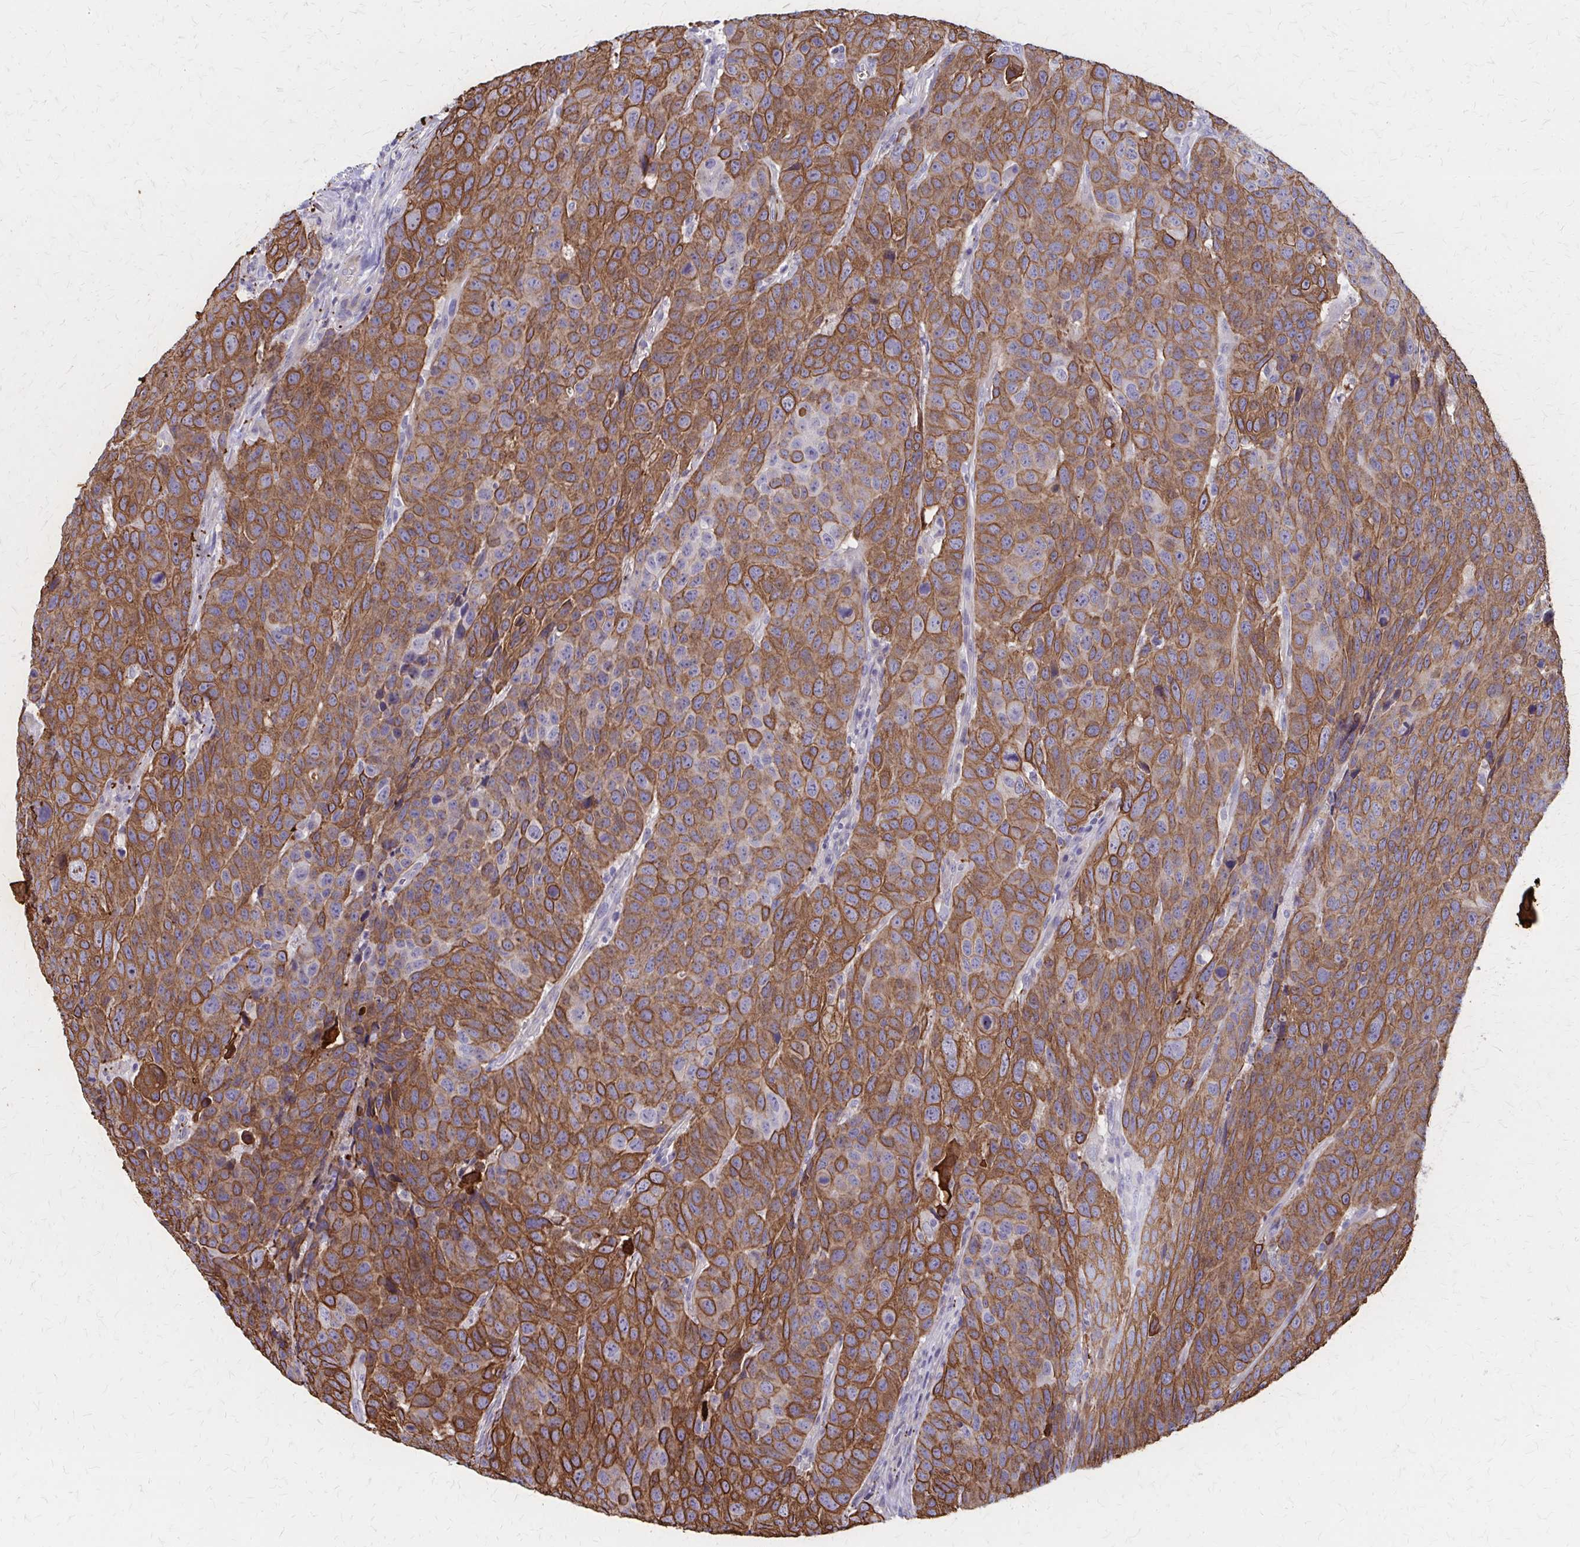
{"staining": {"intensity": "moderate", "quantity": ">75%", "location": "cytoplasmic/membranous"}, "tissue": "head and neck cancer", "cell_type": "Tumor cells", "image_type": "cancer", "snomed": [{"axis": "morphology", "description": "Squamous cell carcinoma, NOS"}, {"axis": "topography", "description": "Head-Neck"}], "caption": "About >75% of tumor cells in human head and neck cancer (squamous cell carcinoma) demonstrate moderate cytoplasmic/membranous protein positivity as visualized by brown immunohistochemical staining.", "gene": "GLYATL2", "patient": {"sex": "male", "age": 66}}